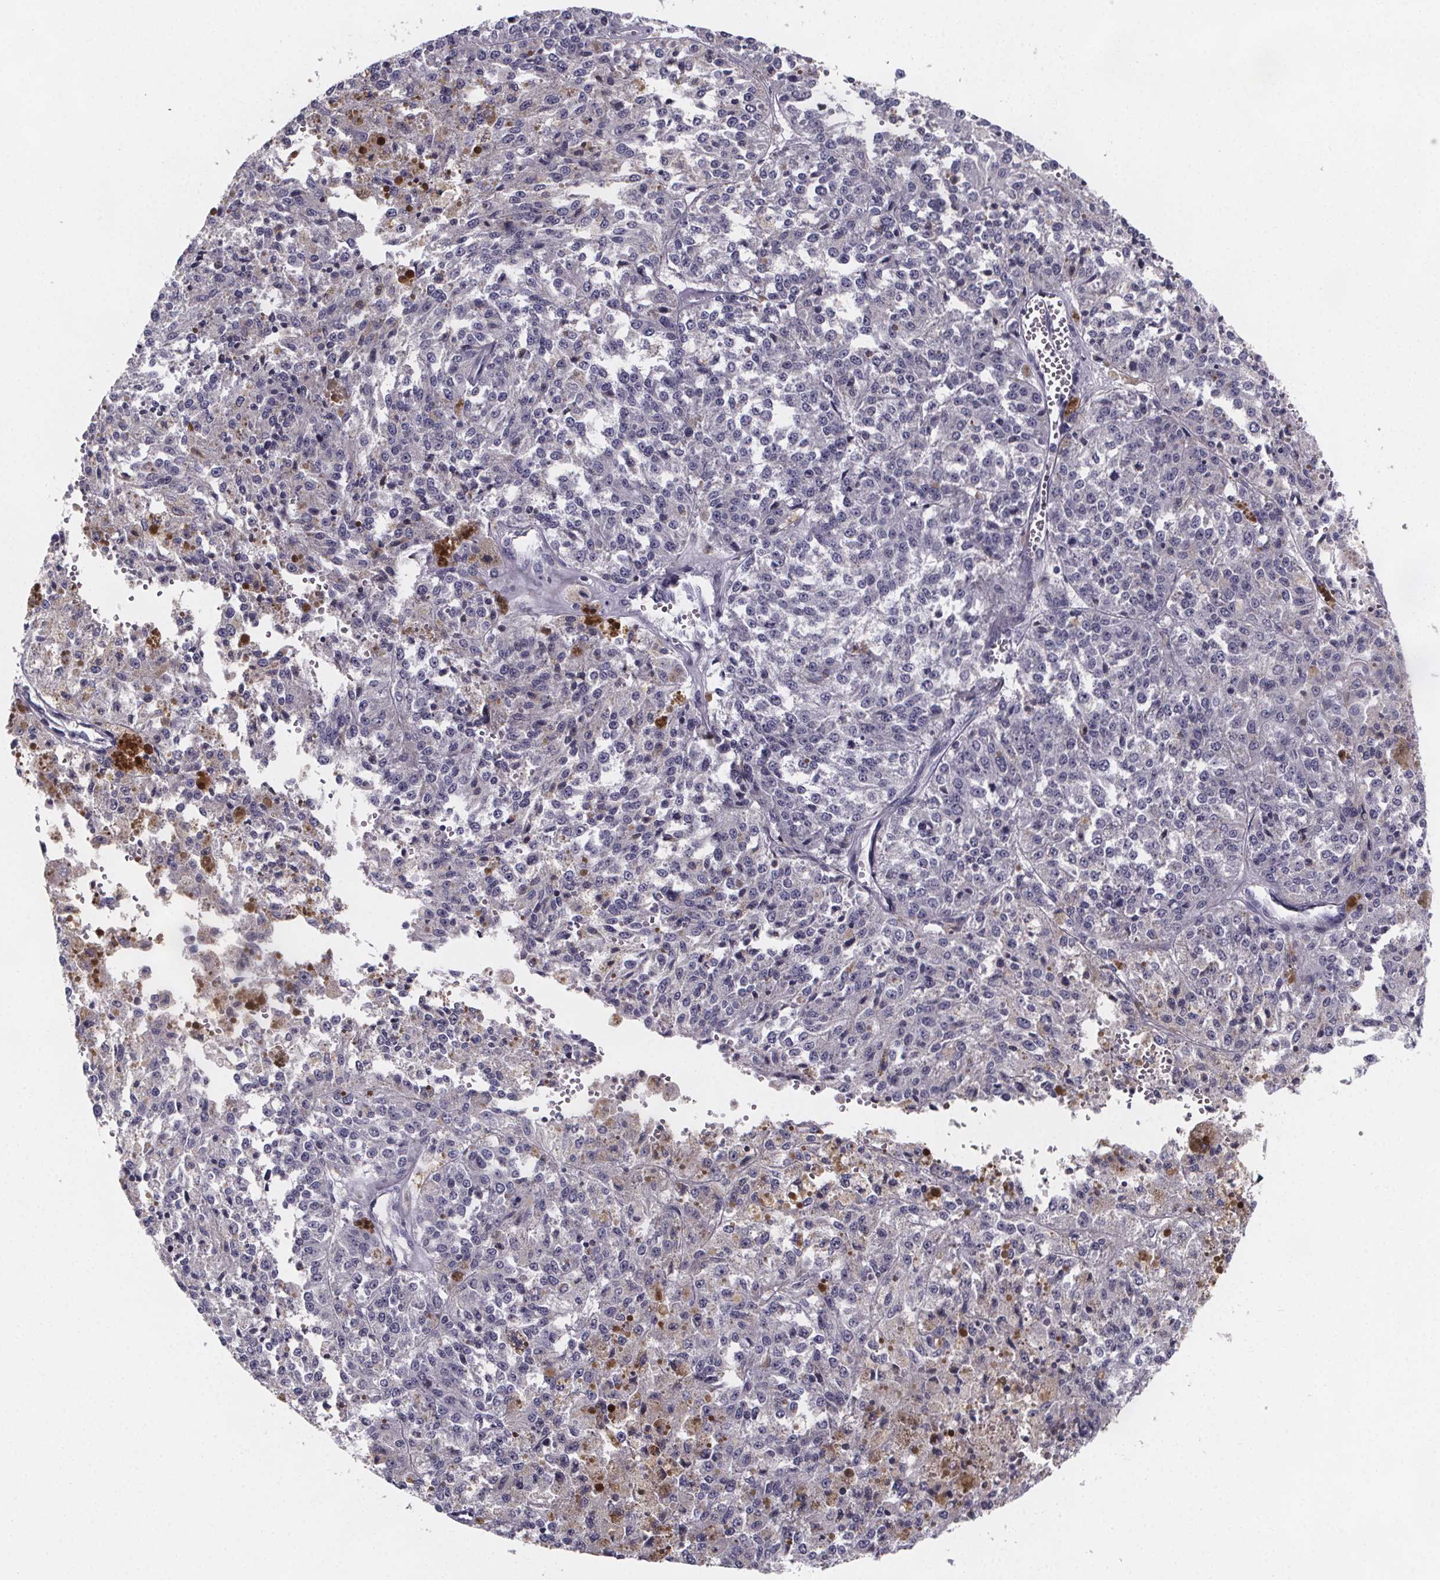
{"staining": {"intensity": "negative", "quantity": "none", "location": "none"}, "tissue": "melanoma", "cell_type": "Tumor cells", "image_type": "cancer", "snomed": [{"axis": "morphology", "description": "Malignant melanoma, Metastatic site"}, {"axis": "topography", "description": "Lymph node"}], "caption": "There is no significant staining in tumor cells of melanoma.", "gene": "PAH", "patient": {"sex": "female", "age": 64}}